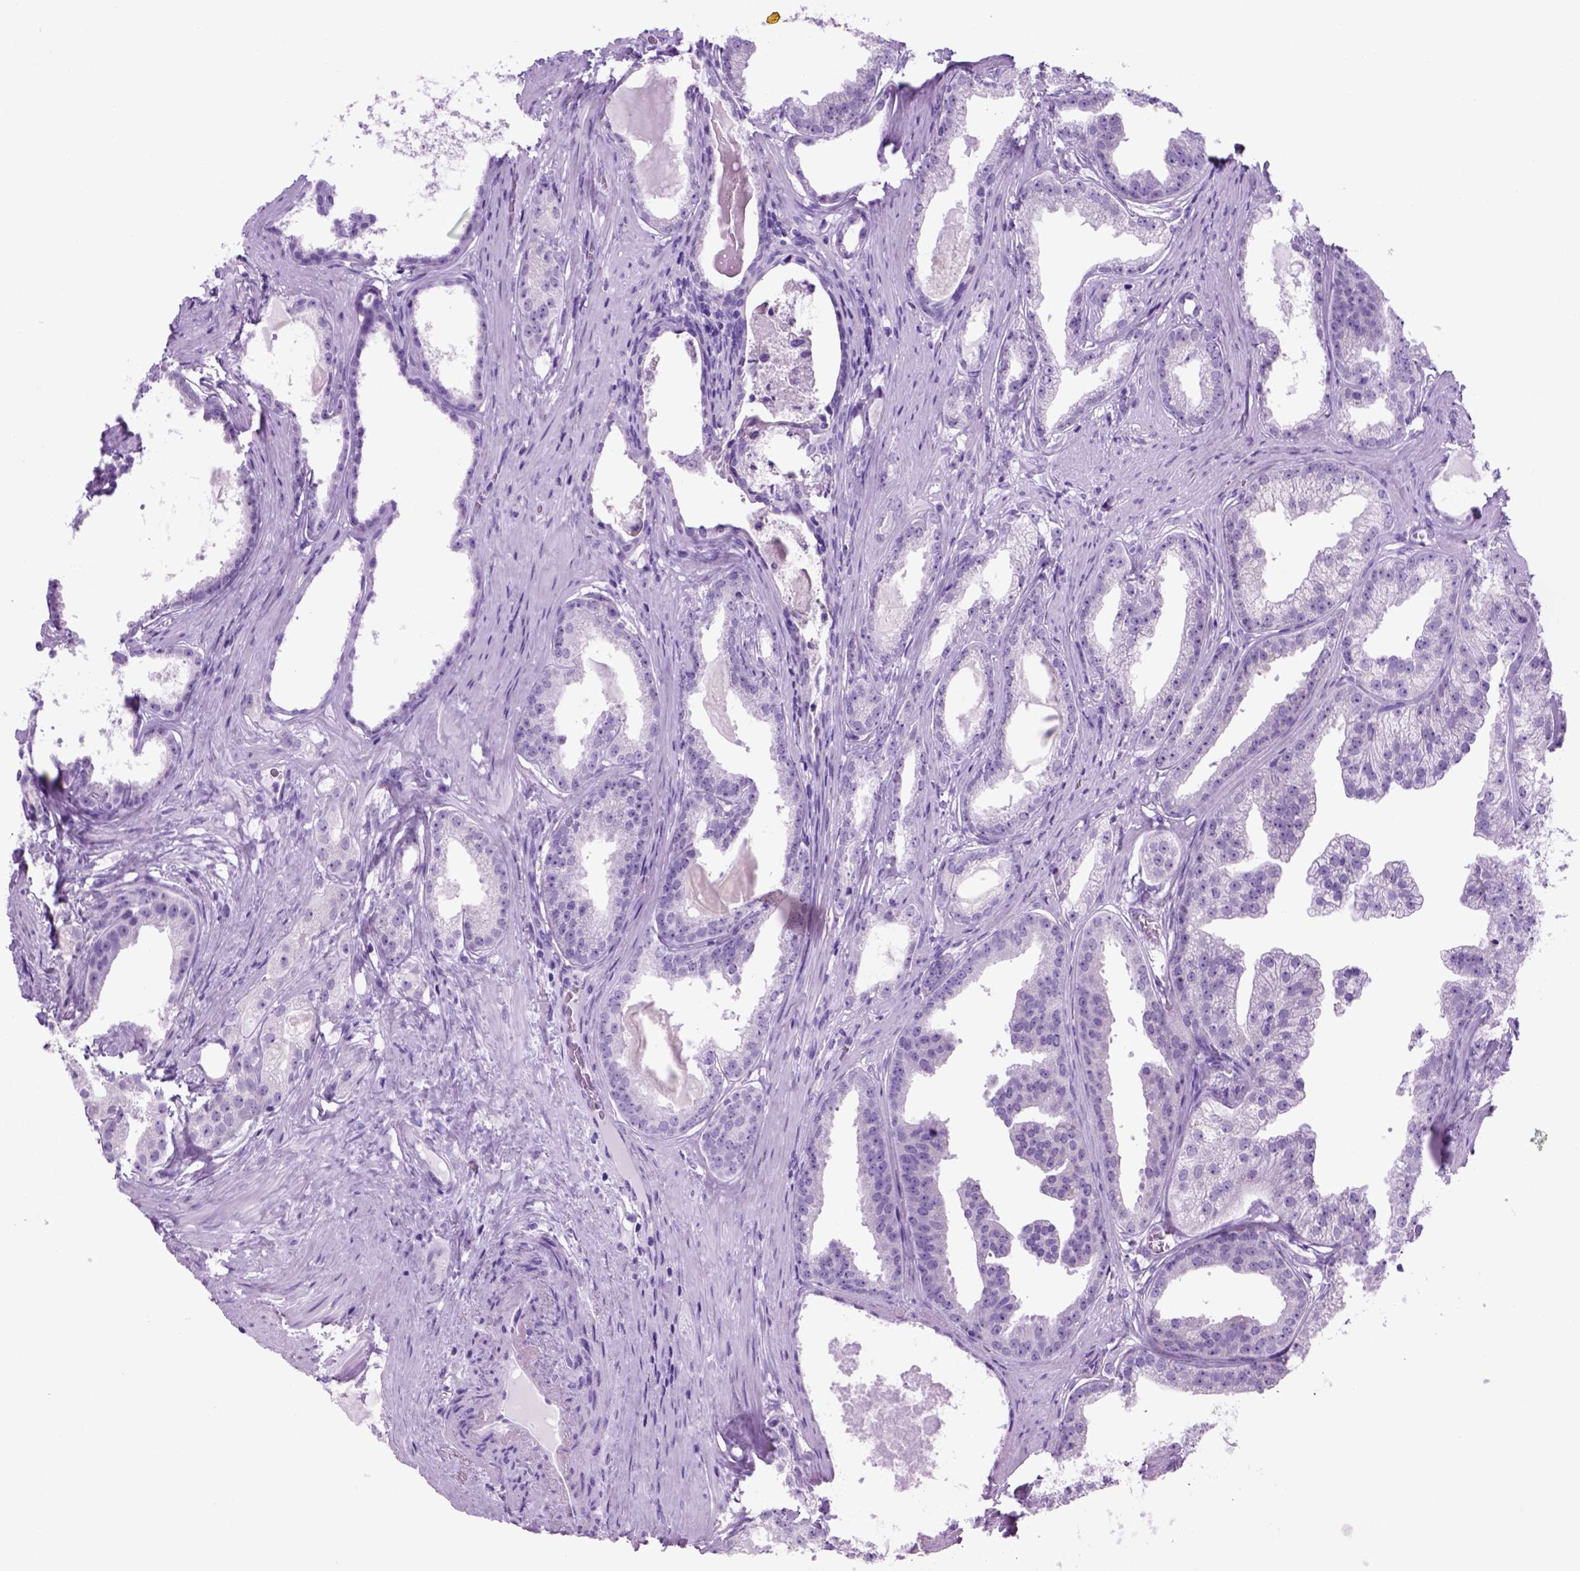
{"staining": {"intensity": "negative", "quantity": "none", "location": "none"}, "tissue": "prostate cancer", "cell_type": "Tumor cells", "image_type": "cancer", "snomed": [{"axis": "morphology", "description": "Adenocarcinoma, Low grade"}, {"axis": "topography", "description": "Prostate"}], "caption": "An immunohistochemistry (IHC) histopathology image of prostate cancer is shown. There is no staining in tumor cells of prostate cancer. (Stains: DAB (3,3'-diaminobenzidine) immunohistochemistry with hematoxylin counter stain, Microscopy: brightfield microscopy at high magnification).", "gene": "HHIPL2", "patient": {"sex": "male", "age": 65}}